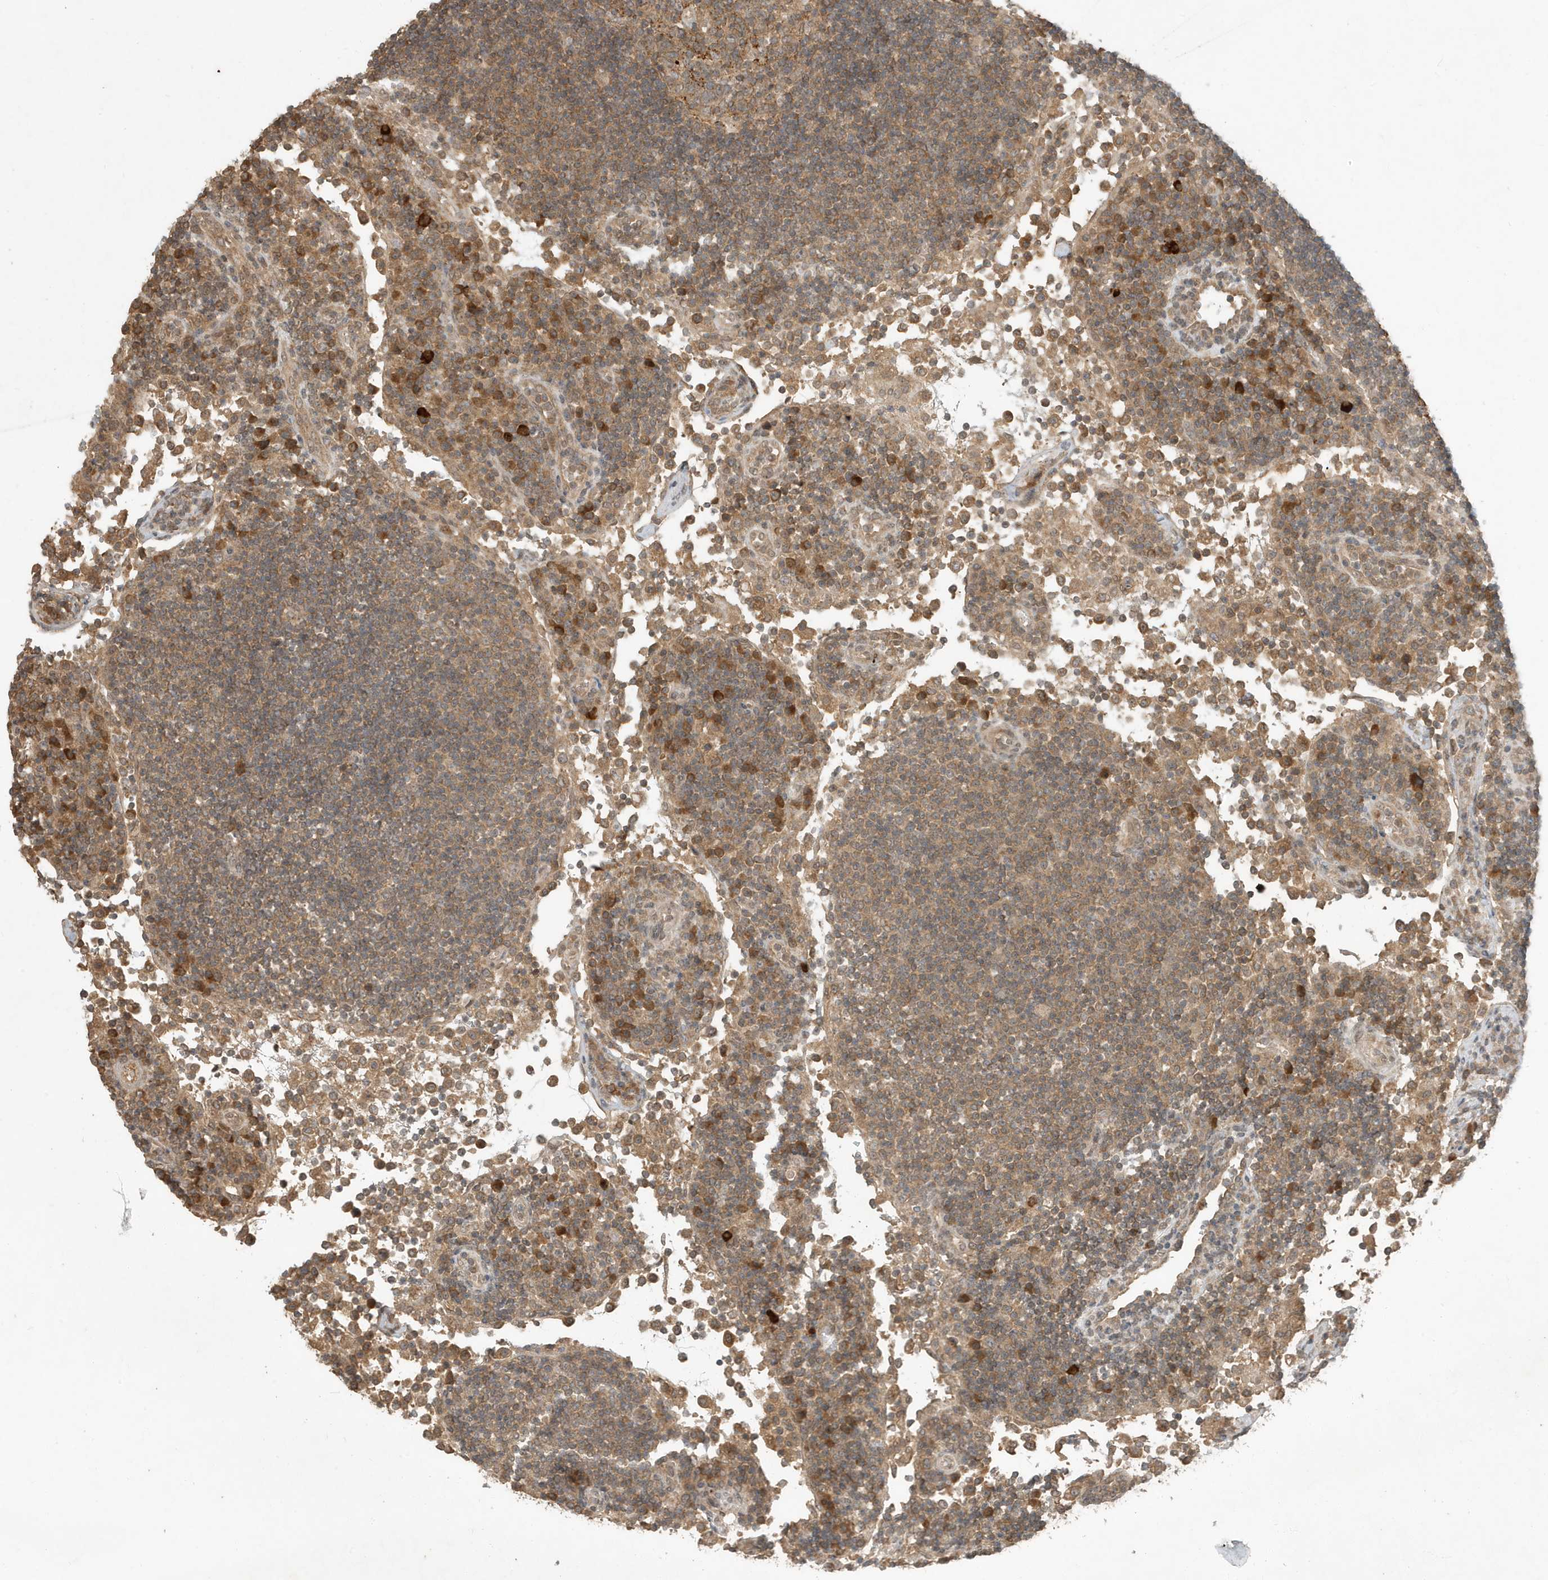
{"staining": {"intensity": "moderate", "quantity": "25%-75%", "location": "cytoplasmic/membranous"}, "tissue": "lymph node", "cell_type": "Germinal center cells", "image_type": "normal", "snomed": [{"axis": "morphology", "description": "Normal tissue, NOS"}, {"axis": "topography", "description": "Lymph node"}], "caption": "Protein analysis of benign lymph node shows moderate cytoplasmic/membranous staining in approximately 25%-75% of germinal center cells.", "gene": "ABCB9", "patient": {"sex": "female", "age": 53}}